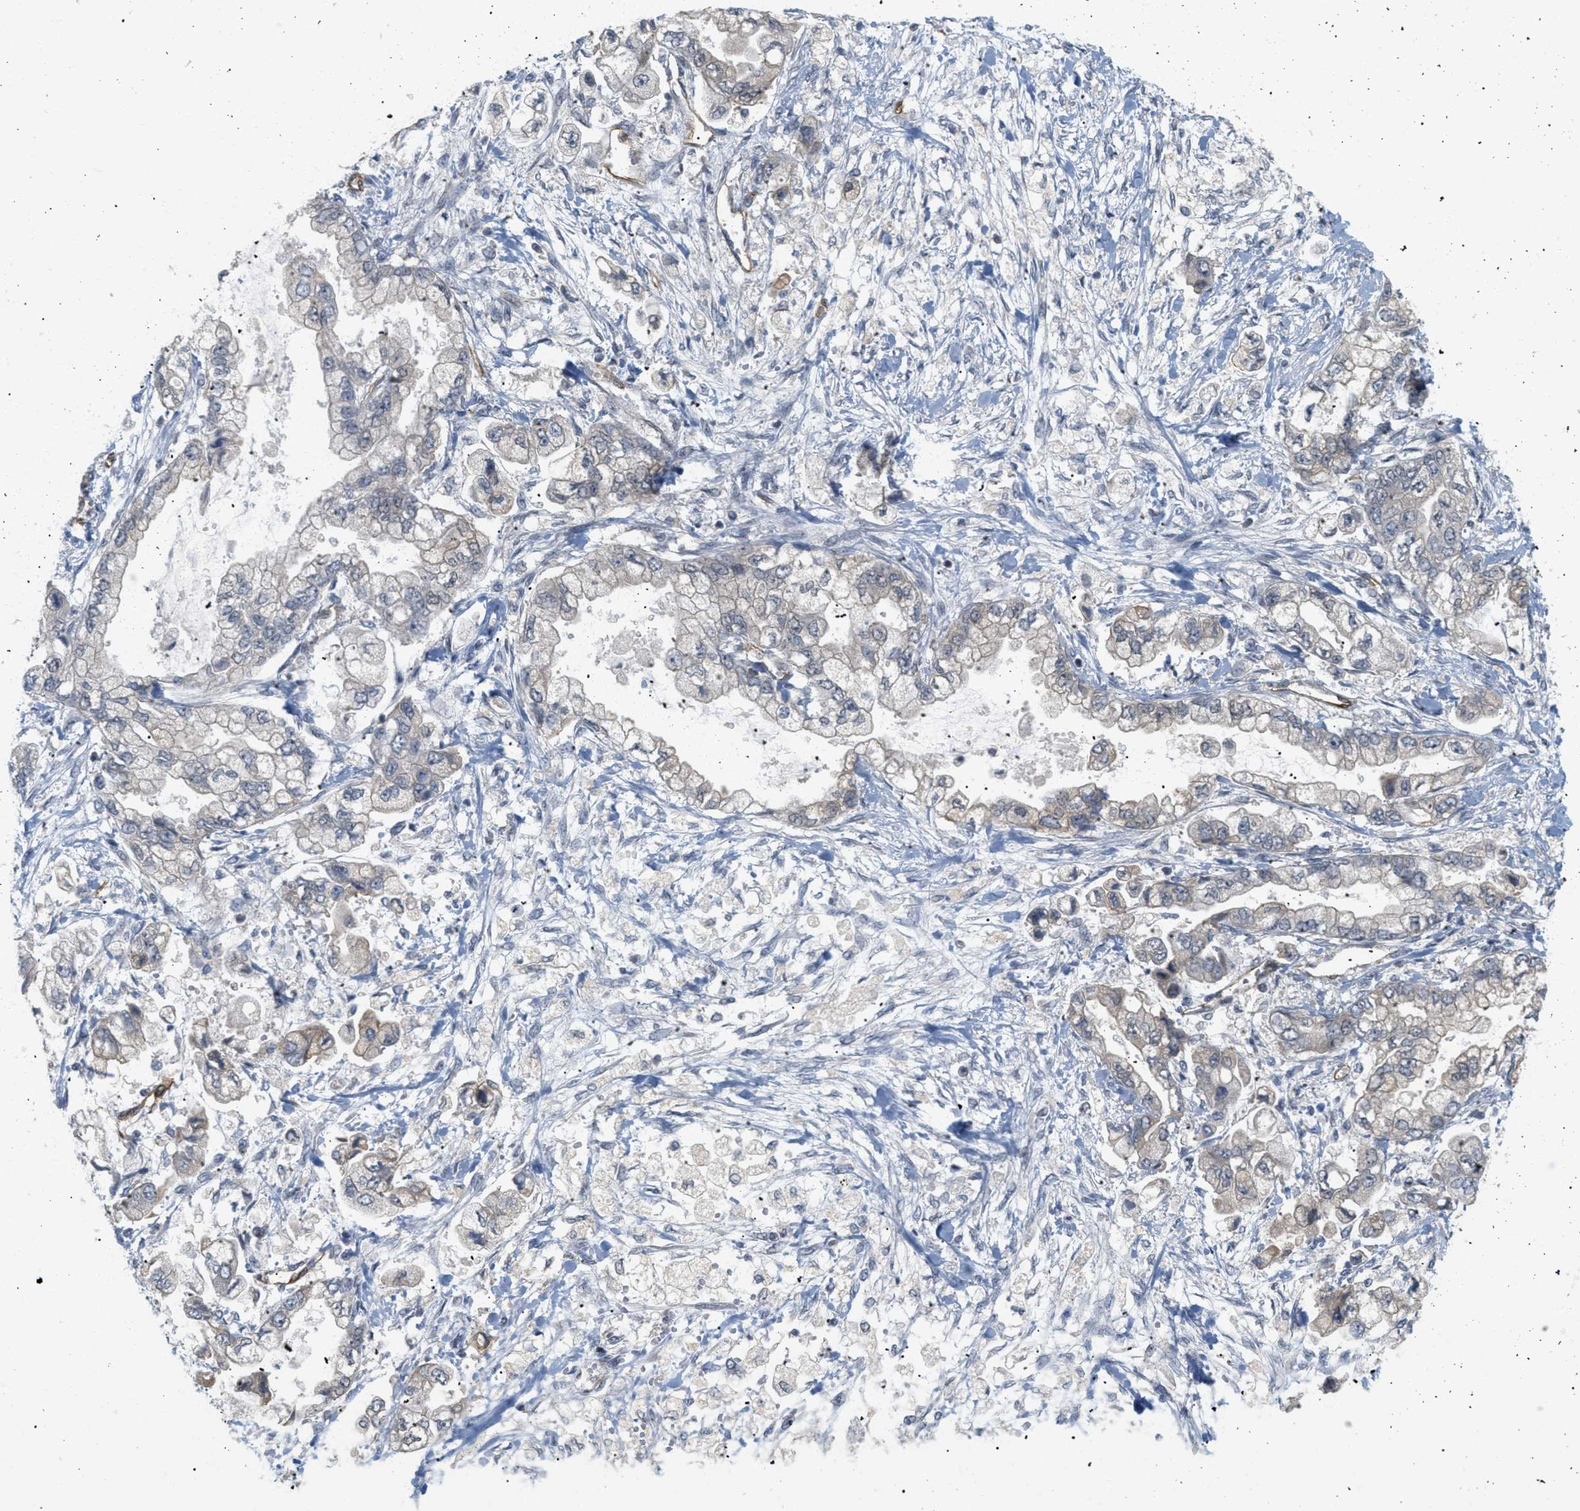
{"staining": {"intensity": "weak", "quantity": "<25%", "location": "cytoplasmic/membranous"}, "tissue": "stomach cancer", "cell_type": "Tumor cells", "image_type": "cancer", "snomed": [{"axis": "morphology", "description": "Normal tissue, NOS"}, {"axis": "morphology", "description": "Adenocarcinoma, NOS"}, {"axis": "topography", "description": "Stomach"}], "caption": "This histopathology image is of stomach cancer stained with IHC to label a protein in brown with the nuclei are counter-stained blue. There is no positivity in tumor cells.", "gene": "PALMD", "patient": {"sex": "male", "age": 62}}